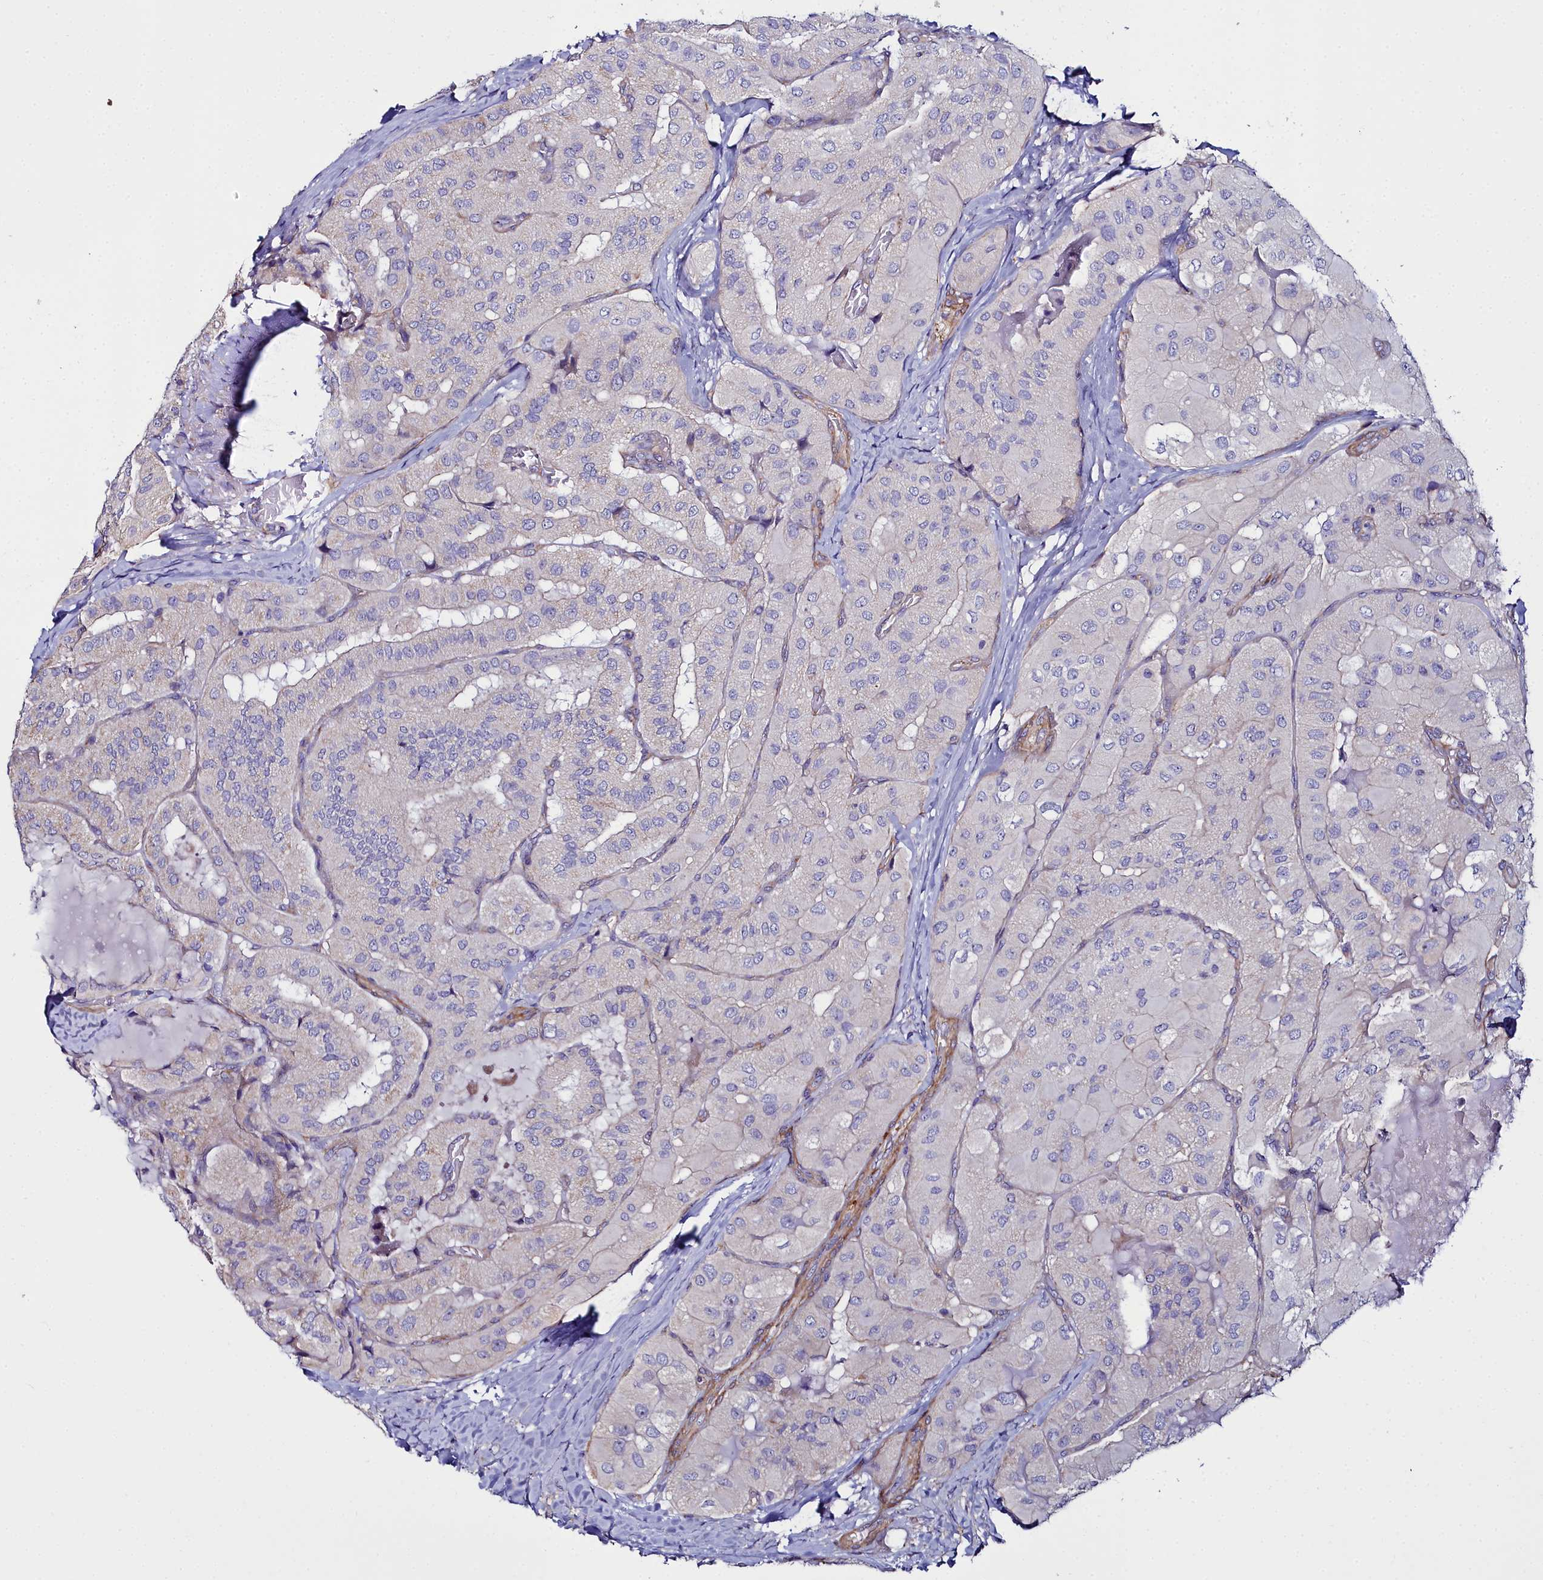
{"staining": {"intensity": "negative", "quantity": "none", "location": "none"}, "tissue": "thyroid cancer", "cell_type": "Tumor cells", "image_type": "cancer", "snomed": [{"axis": "morphology", "description": "Normal tissue, NOS"}, {"axis": "morphology", "description": "Papillary adenocarcinoma, NOS"}, {"axis": "topography", "description": "Thyroid gland"}], "caption": "High power microscopy image of an IHC micrograph of thyroid cancer (papillary adenocarcinoma), revealing no significant expression in tumor cells. The staining is performed using DAB (3,3'-diaminobenzidine) brown chromogen with nuclei counter-stained in using hematoxylin.", "gene": "FADS3", "patient": {"sex": "female", "age": 59}}